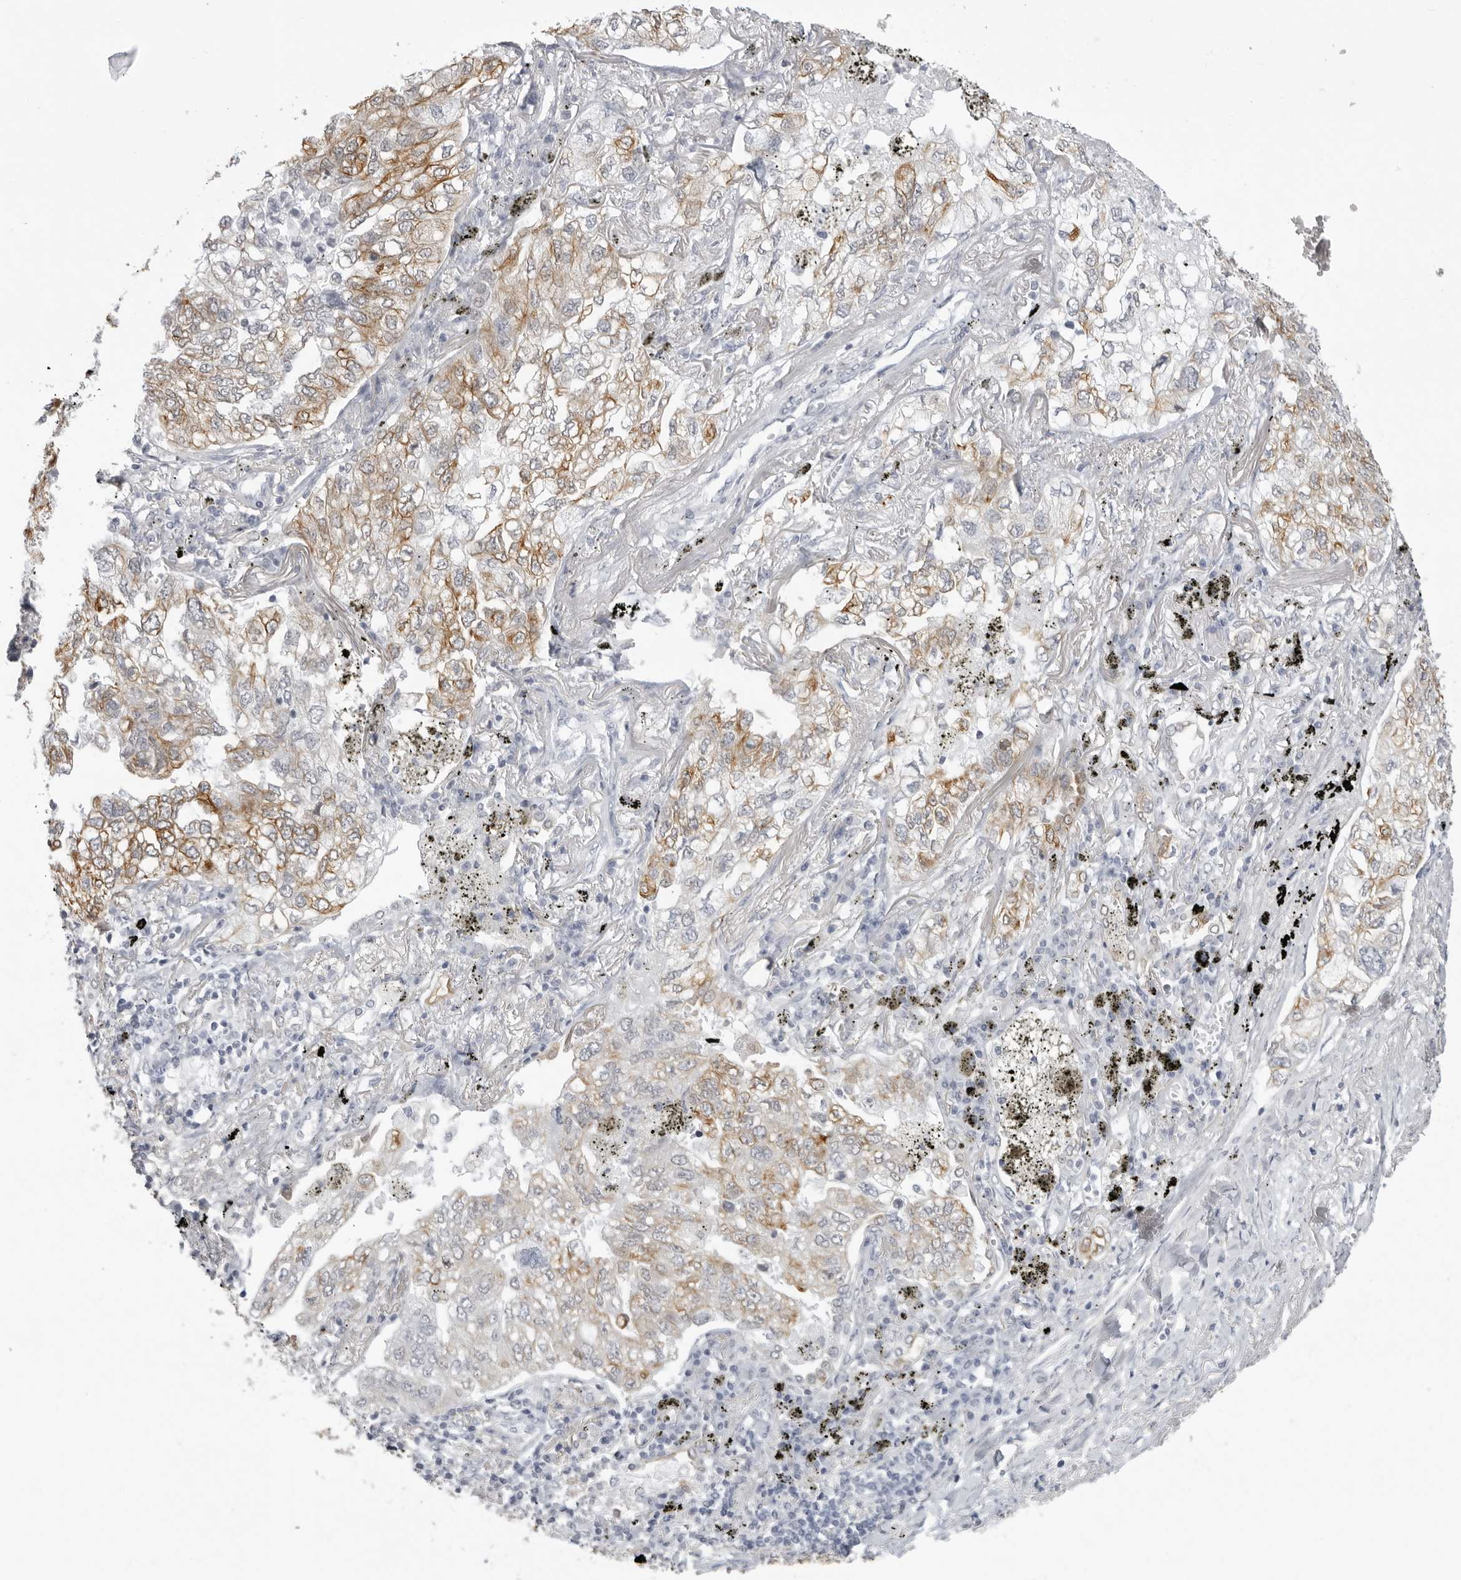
{"staining": {"intensity": "moderate", "quantity": "25%-75%", "location": "cytoplasmic/membranous"}, "tissue": "lung cancer", "cell_type": "Tumor cells", "image_type": "cancer", "snomed": [{"axis": "morphology", "description": "Adenocarcinoma, NOS"}, {"axis": "topography", "description": "Lung"}], "caption": "Moderate cytoplasmic/membranous positivity for a protein is identified in approximately 25%-75% of tumor cells of lung cancer (adenocarcinoma) using immunohistochemistry (IHC).", "gene": "SERPINF2", "patient": {"sex": "male", "age": 65}}